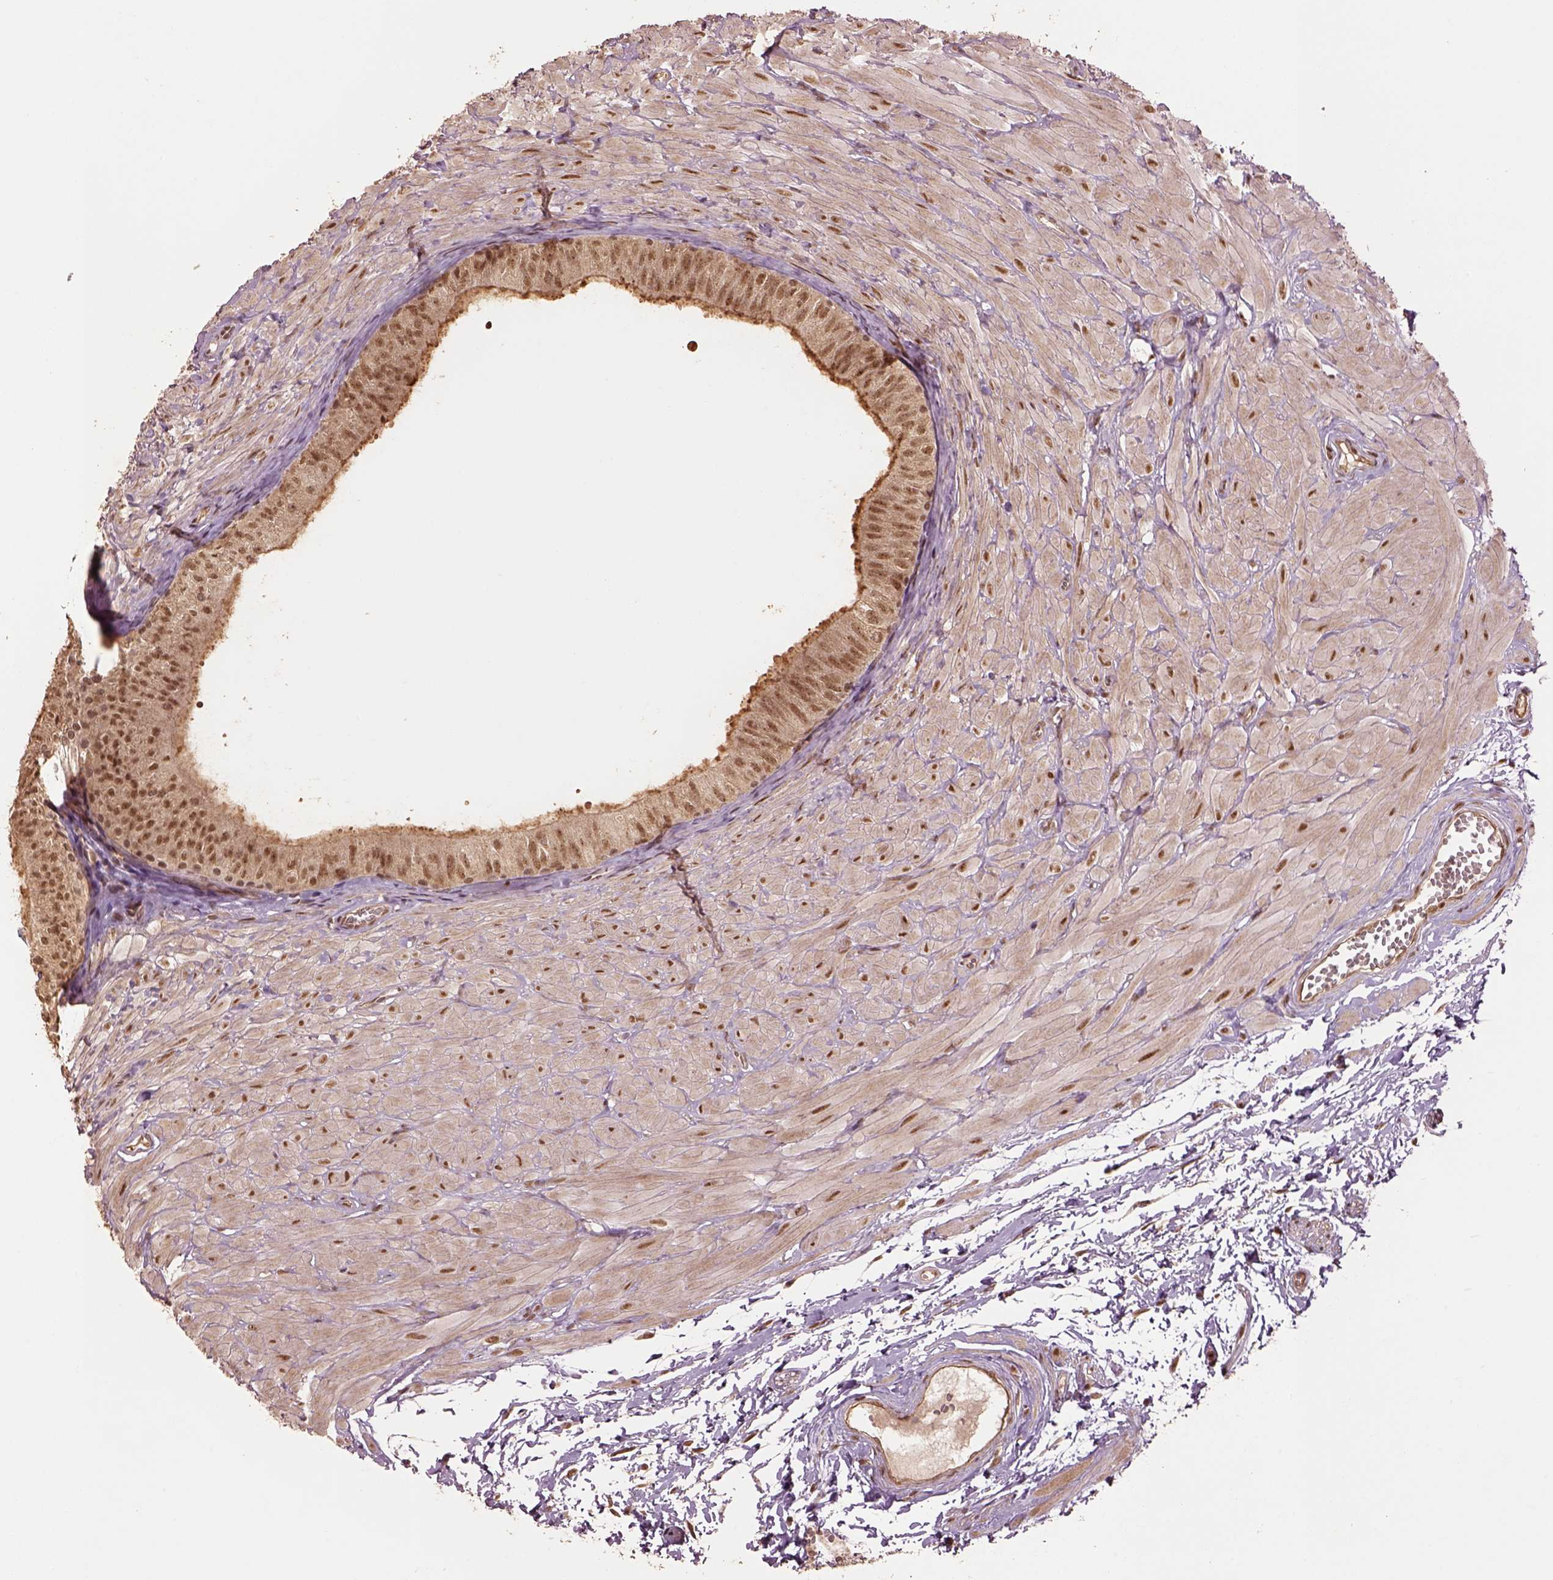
{"staining": {"intensity": "moderate", "quantity": ">75%", "location": "nuclear"}, "tissue": "epididymis", "cell_type": "Glandular cells", "image_type": "normal", "snomed": [{"axis": "morphology", "description": "Normal tissue, NOS"}, {"axis": "topography", "description": "Epididymis"}, {"axis": "topography", "description": "Vas deferens"}], "caption": "This is a photomicrograph of IHC staining of unremarkable epididymis, which shows moderate staining in the nuclear of glandular cells.", "gene": "BRD9", "patient": {"sex": "male", "age": 23}}